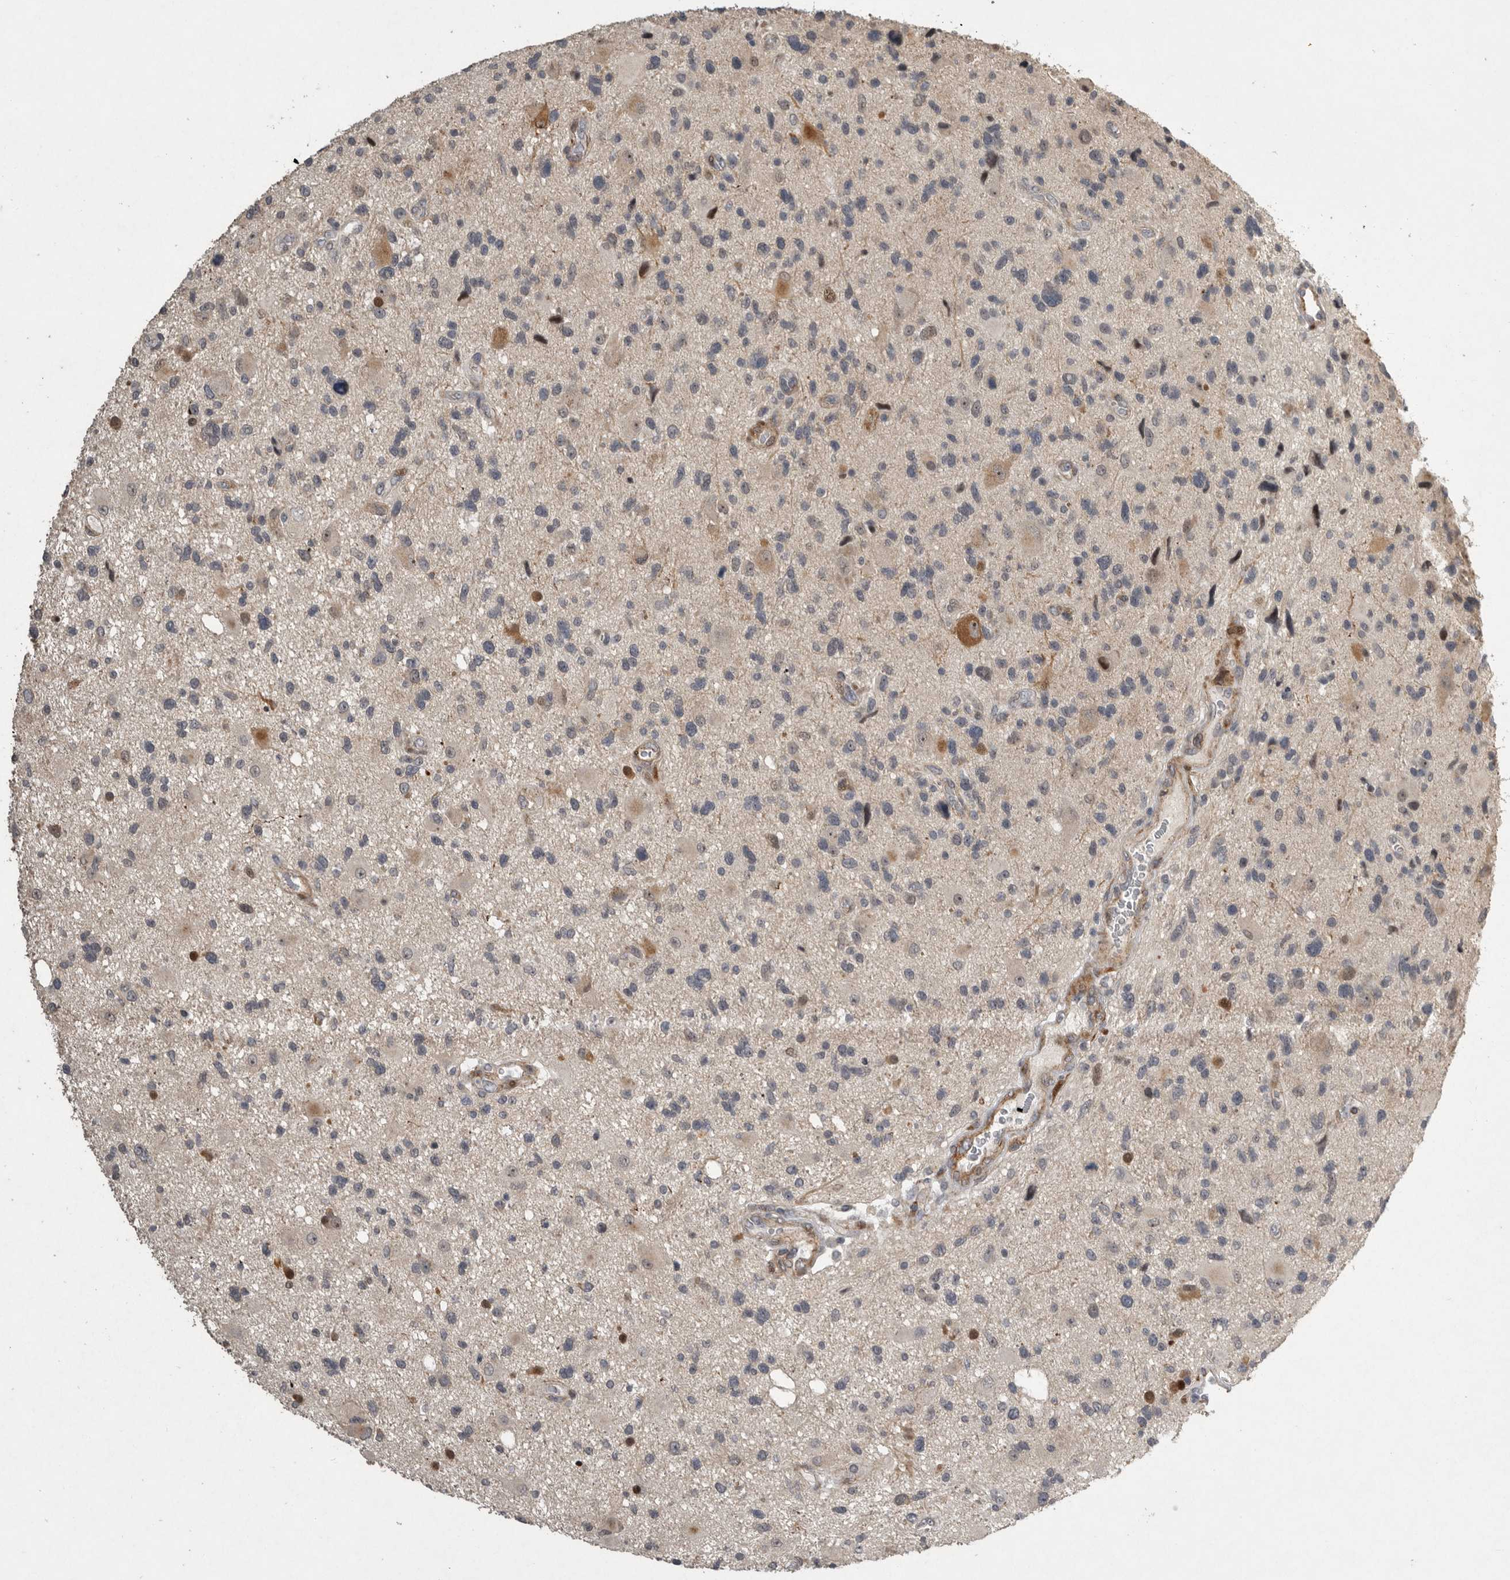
{"staining": {"intensity": "negative", "quantity": "none", "location": "none"}, "tissue": "glioma", "cell_type": "Tumor cells", "image_type": "cancer", "snomed": [{"axis": "morphology", "description": "Glioma, malignant, High grade"}, {"axis": "topography", "description": "Brain"}], "caption": "The histopathology image reveals no significant expression in tumor cells of malignant high-grade glioma.", "gene": "MPDZ", "patient": {"sex": "male", "age": 33}}